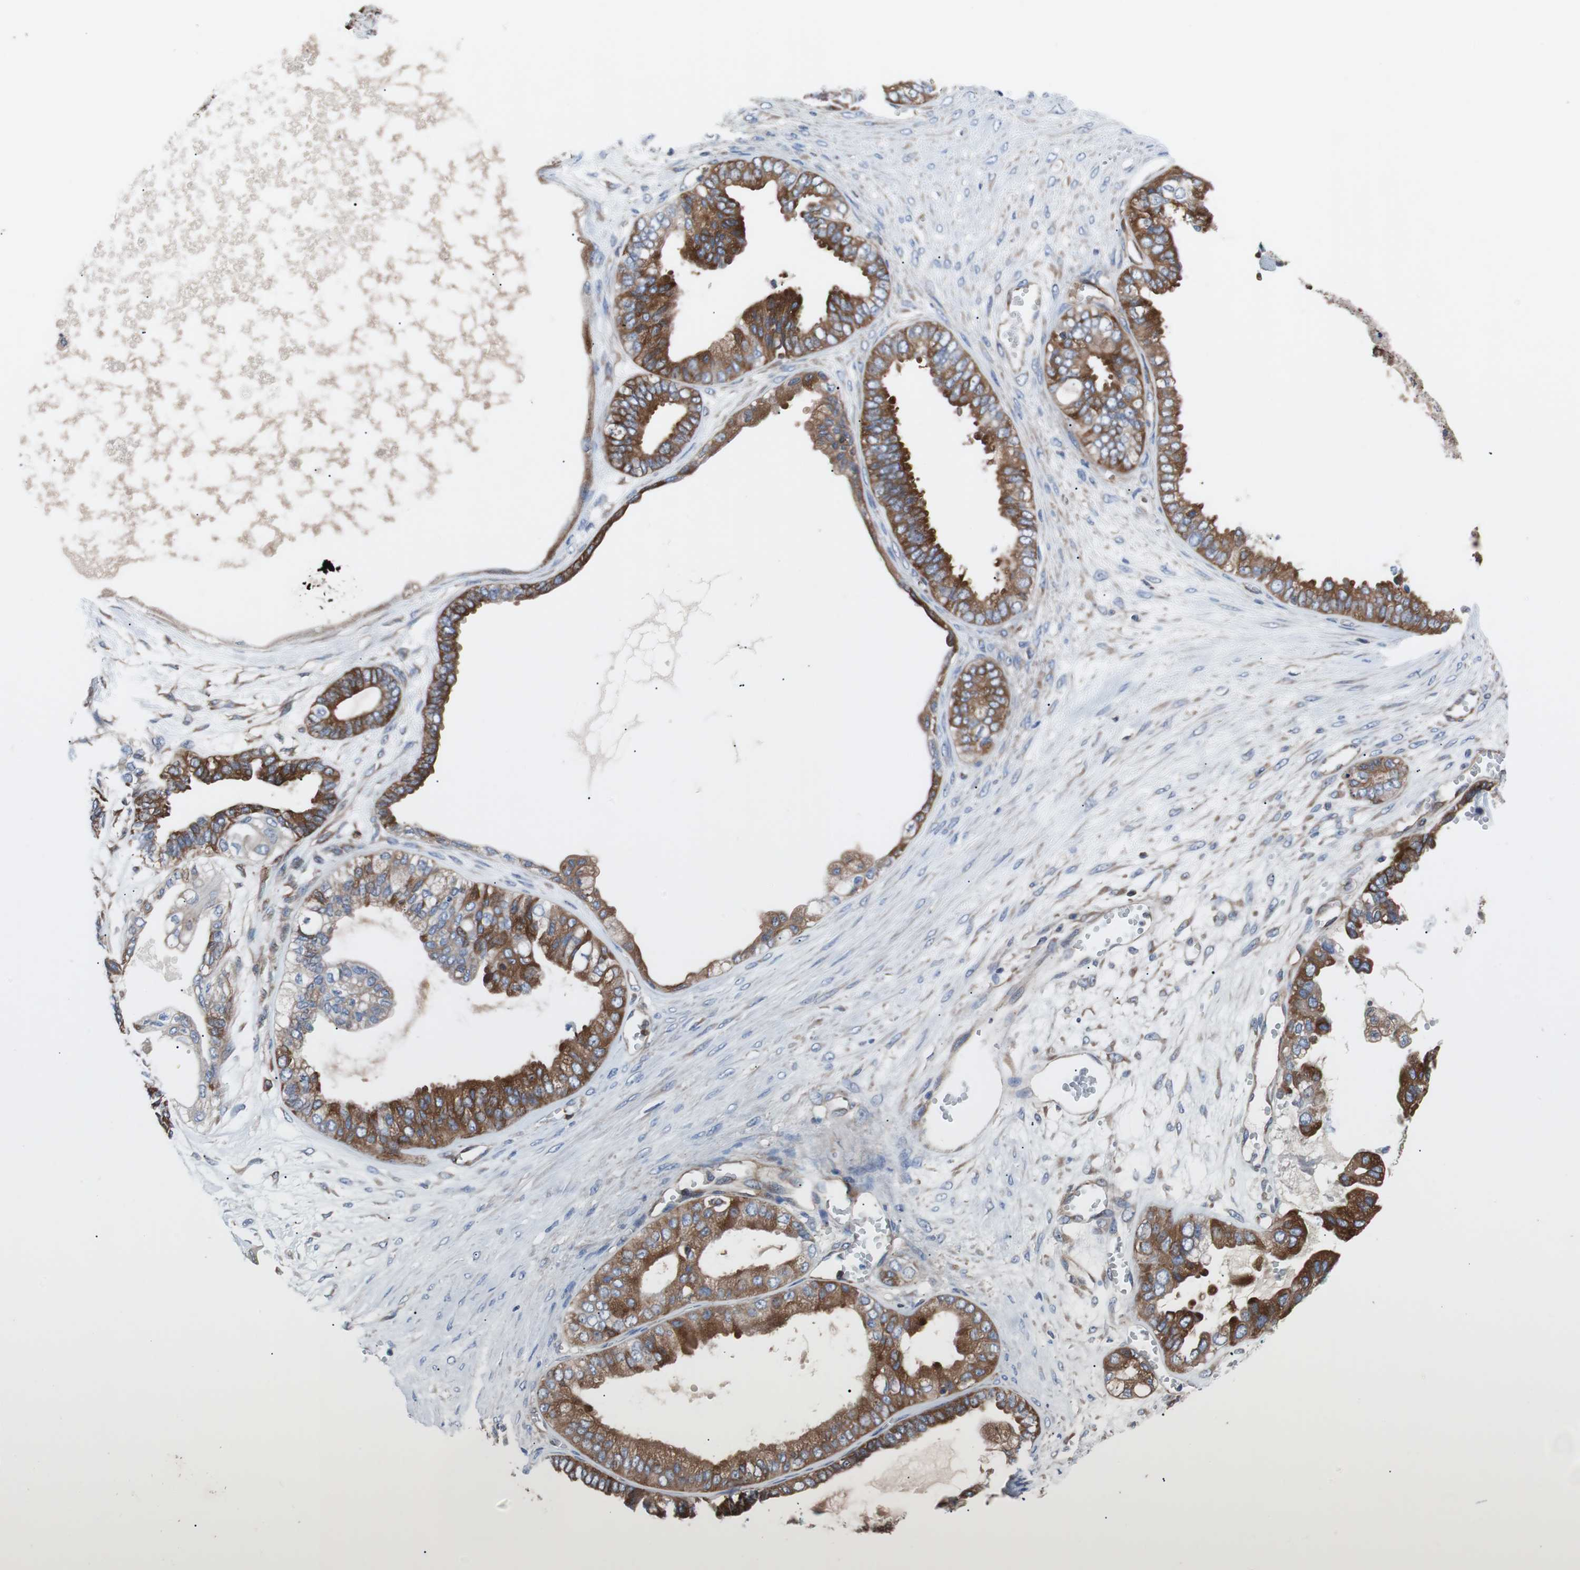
{"staining": {"intensity": "strong", "quantity": ">75%", "location": "cytoplasmic/membranous"}, "tissue": "ovarian cancer", "cell_type": "Tumor cells", "image_type": "cancer", "snomed": [{"axis": "morphology", "description": "Carcinoma, NOS"}, {"axis": "morphology", "description": "Carcinoma, endometroid"}, {"axis": "topography", "description": "Ovary"}], "caption": "Approximately >75% of tumor cells in endometroid carcinoma (ovarian) exhibit strong cytoplasmic/membranous protein expression as visualized by brown immunohistochemical staining.", "gene": "GYS1", "patient": {"sex": "female", "age": 50}}